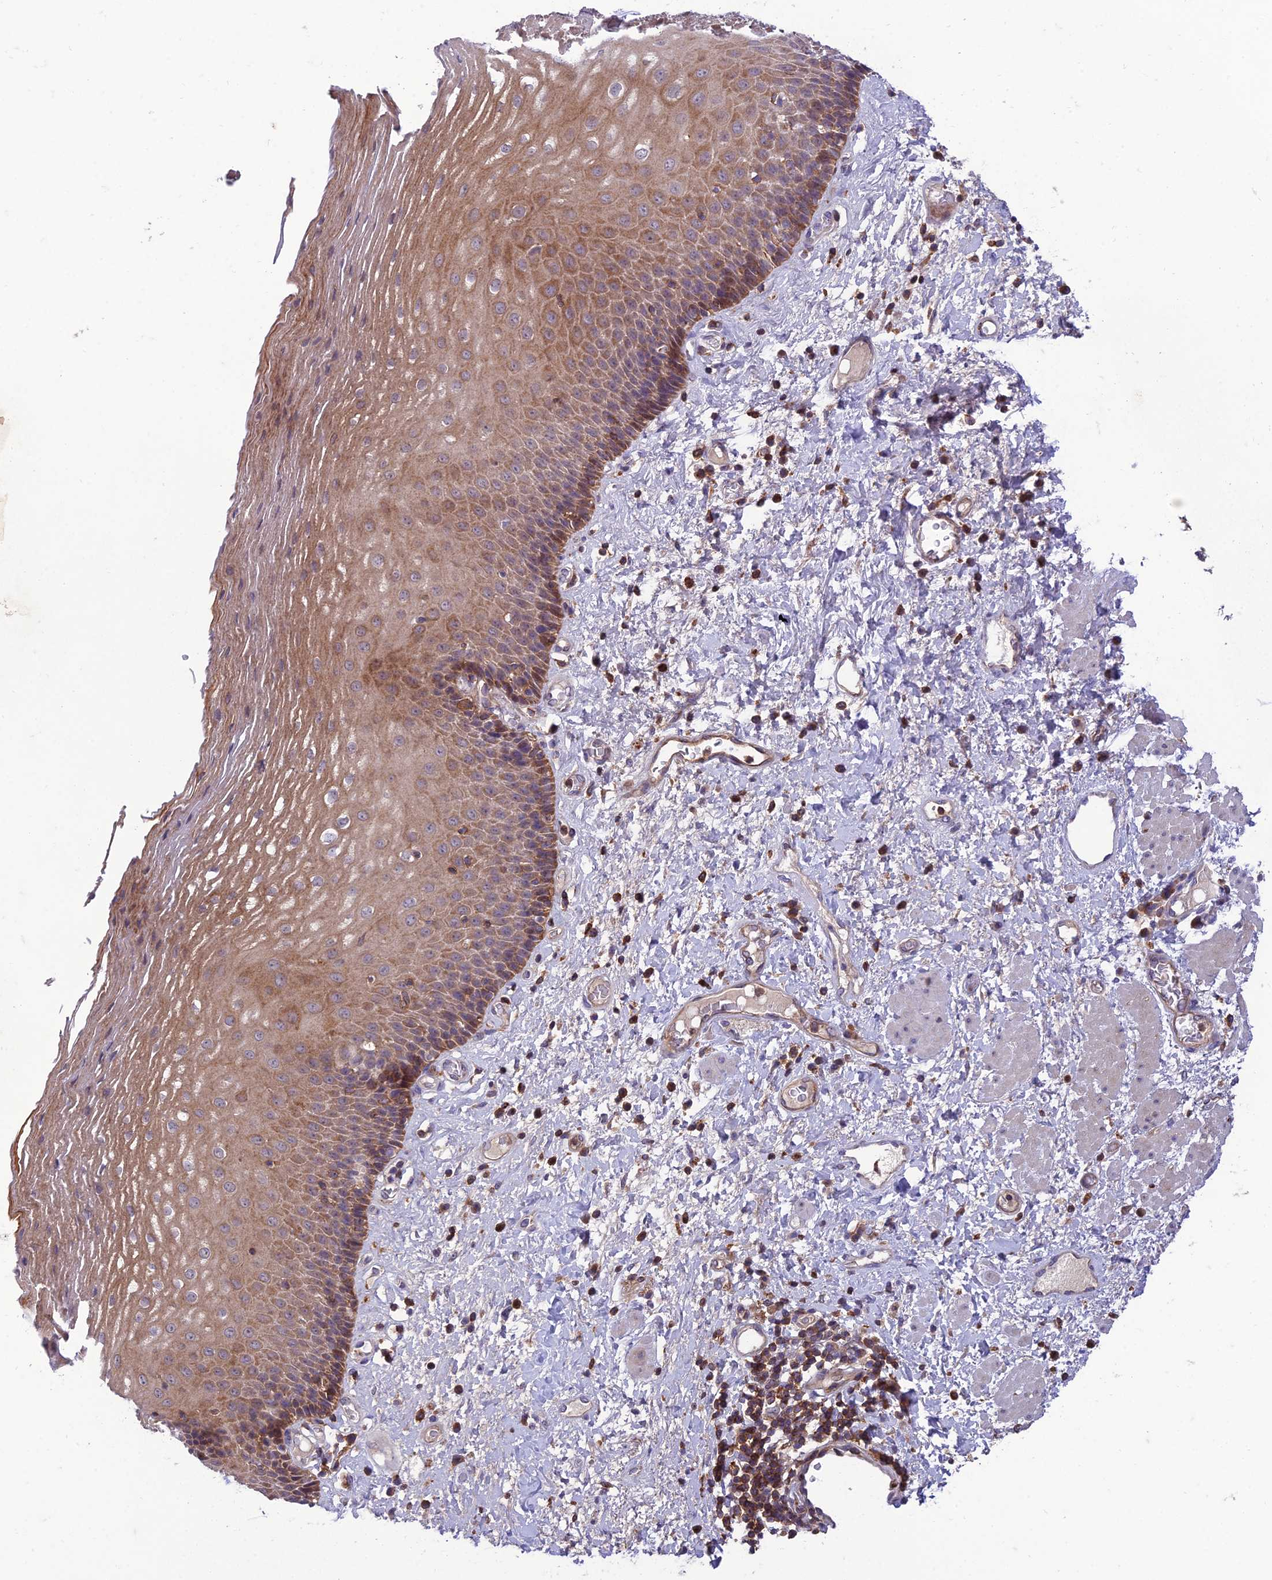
{"staining": {"intensity": "moderate", "quantity": ">75%", "location": "cytoplasmic/membranous"}, "tissue": "esophagus", "cell_type": "Squamous epithelial cells", "image_type": "normal", "snomed": [{"axis": "morphology", "description": "Normal tissue, NOS"}, {"axis": "morphology", "description": "Adenocarcinoma, NOS"}, {"axis": "topography", "description": "Esophagus"}], "caption": "Immunohistochemistry (IHC) histopathology image of unremarkable esophagus: esophagus stained using IHC demonstrates medium levels of moderate protein expression localized specifically in the cytoplasmic/membranous of squamous epithelial cells, appearing as a cytoplasmic/membranous brown color.", "gene": "IRAK3", "patient": {"sex": "male", "age": 62}}